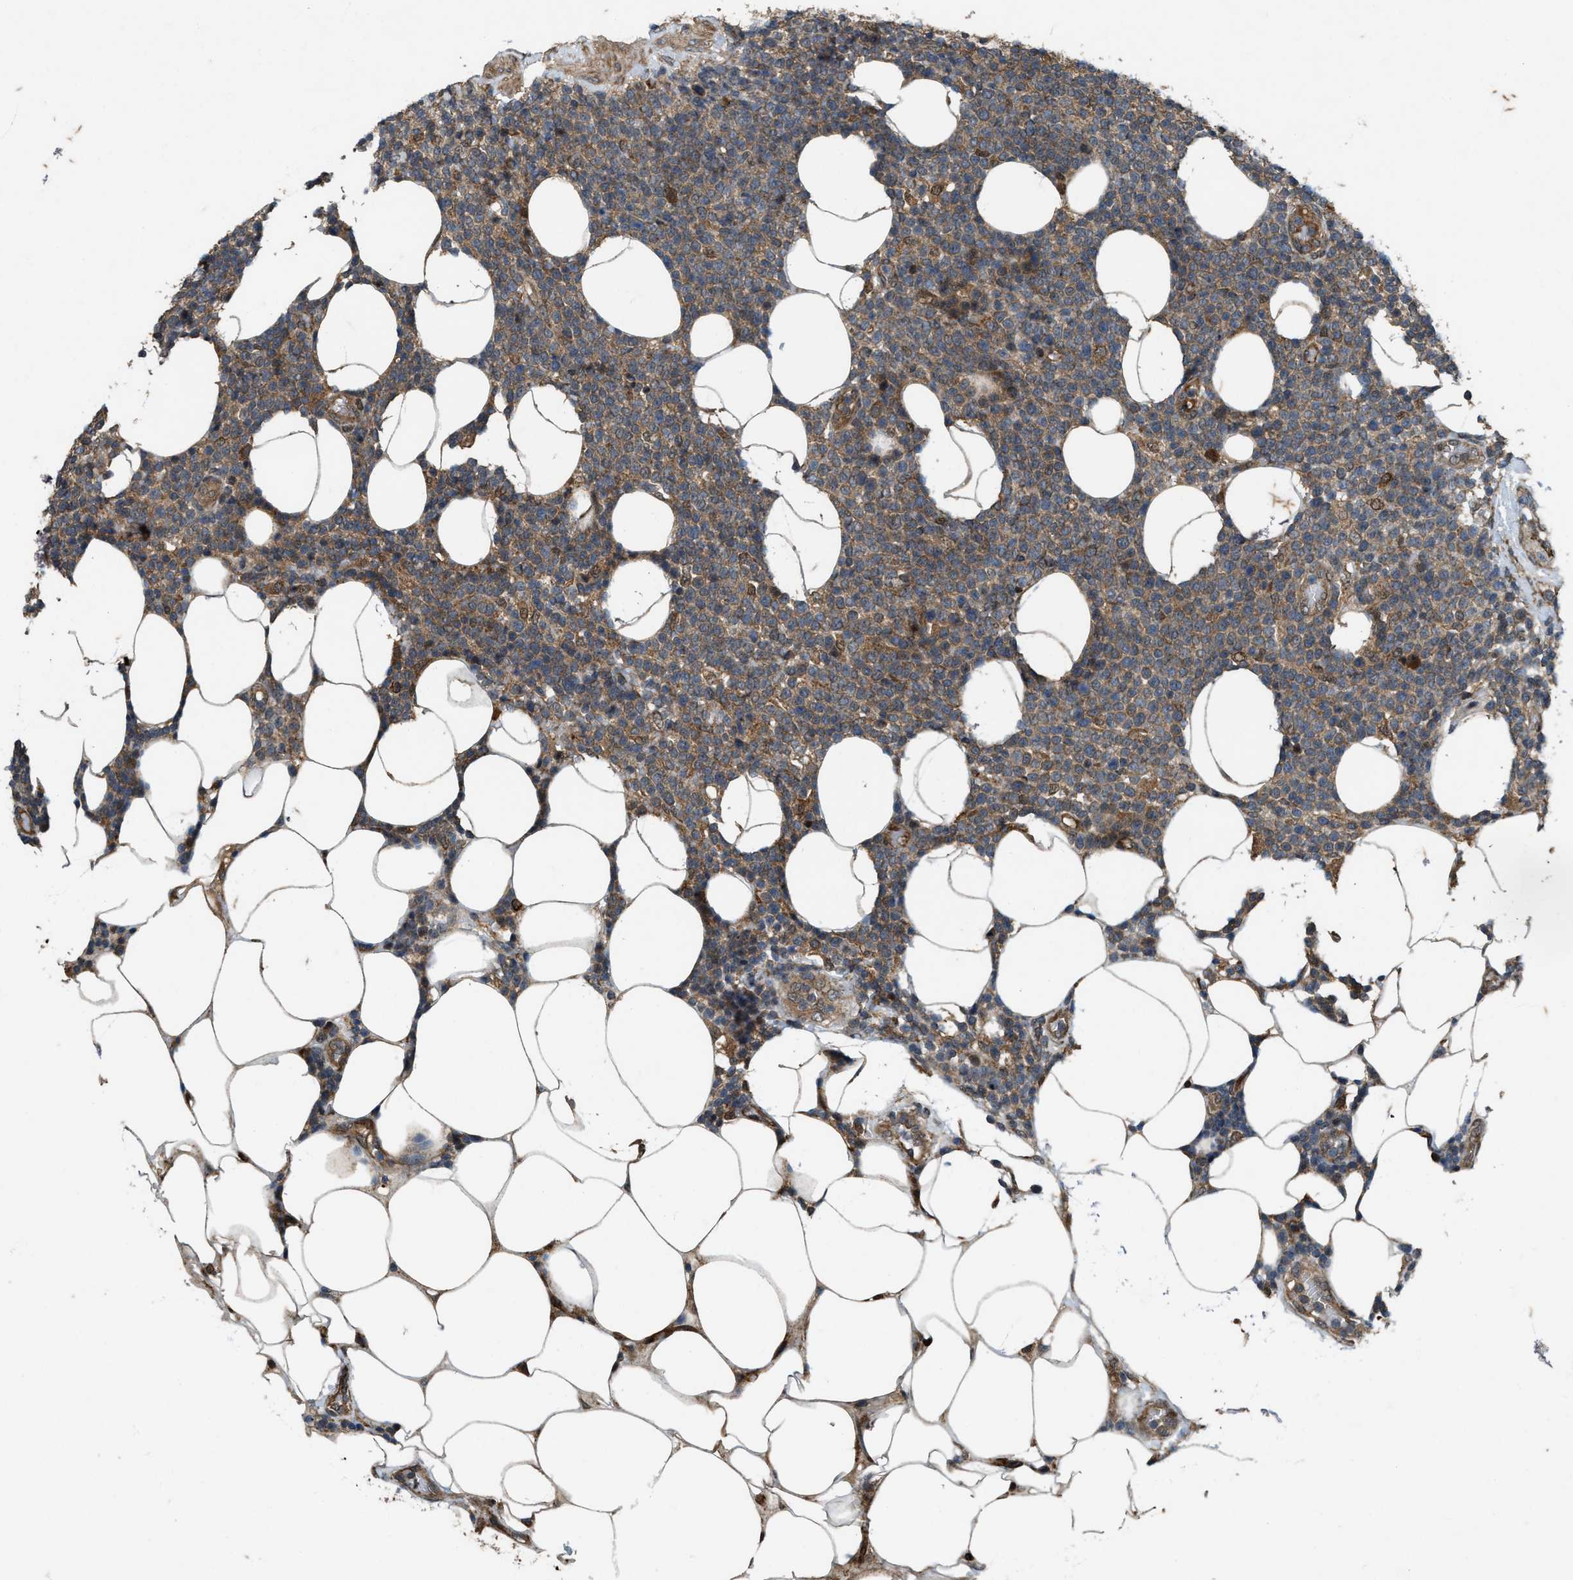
{"staining": {"intensity": "moderate", "quantity": ">75%", "location": "cytoplasmic/membranous"}, "tissue": "lymphoma", "cell_type": "Tumor cells", "image_type": "cancer", "snomed": [{"axis": "morphology", "description": "Malignant lymphoma, non-Hodgkin's type, High grade"}, {"axis": "topography", "description": "Lymph node"}], "caption": "DAB (3,3'-diaminobenzidine) immunohistochemical staining of lymphoma reveals moderate cytoplasmic/membranous protein staining in approximately >75% of tumor cells.", "gene": "LRRC72", "patient": {"sex": "male", "age": 61}}